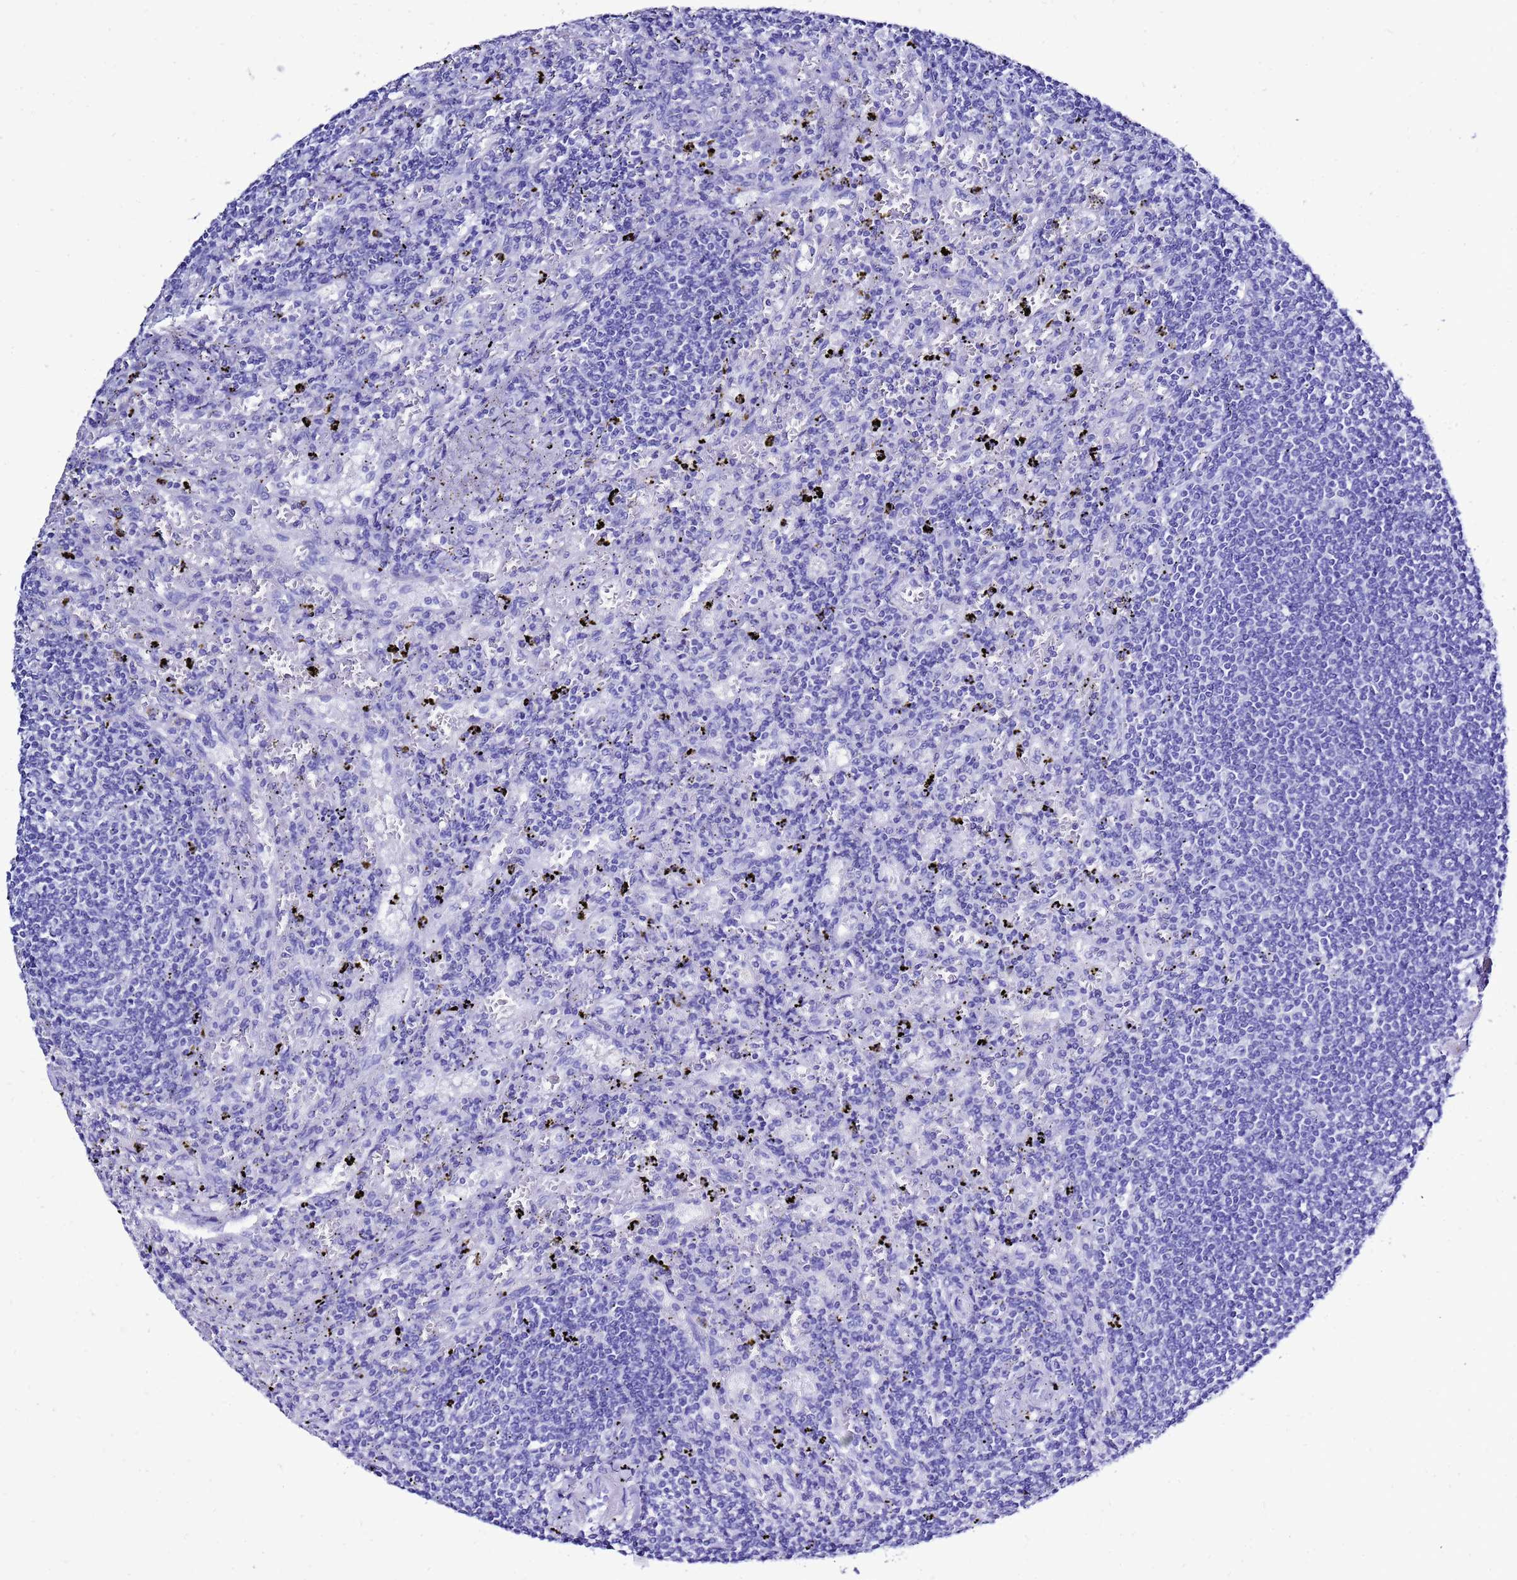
{"staining": {"intensity": "negative", "quantity": "none", "location": "none"}, "tissue": "lymphoma", "cell_type": "Tumor cells", "image_type": "cancer", "snomed": [{"axis": "morphology", "description": "Malignant lymphoma, non-Hodgkin's type, Low grade"}, {"axis": "topography", "description": "Spleen"}], "caption": "This is an IHC micrograph of lymphoma. There is no positivity in tumor cells.", "gene": "LIPF", "patient": {"sex": "male", "age": 76}}